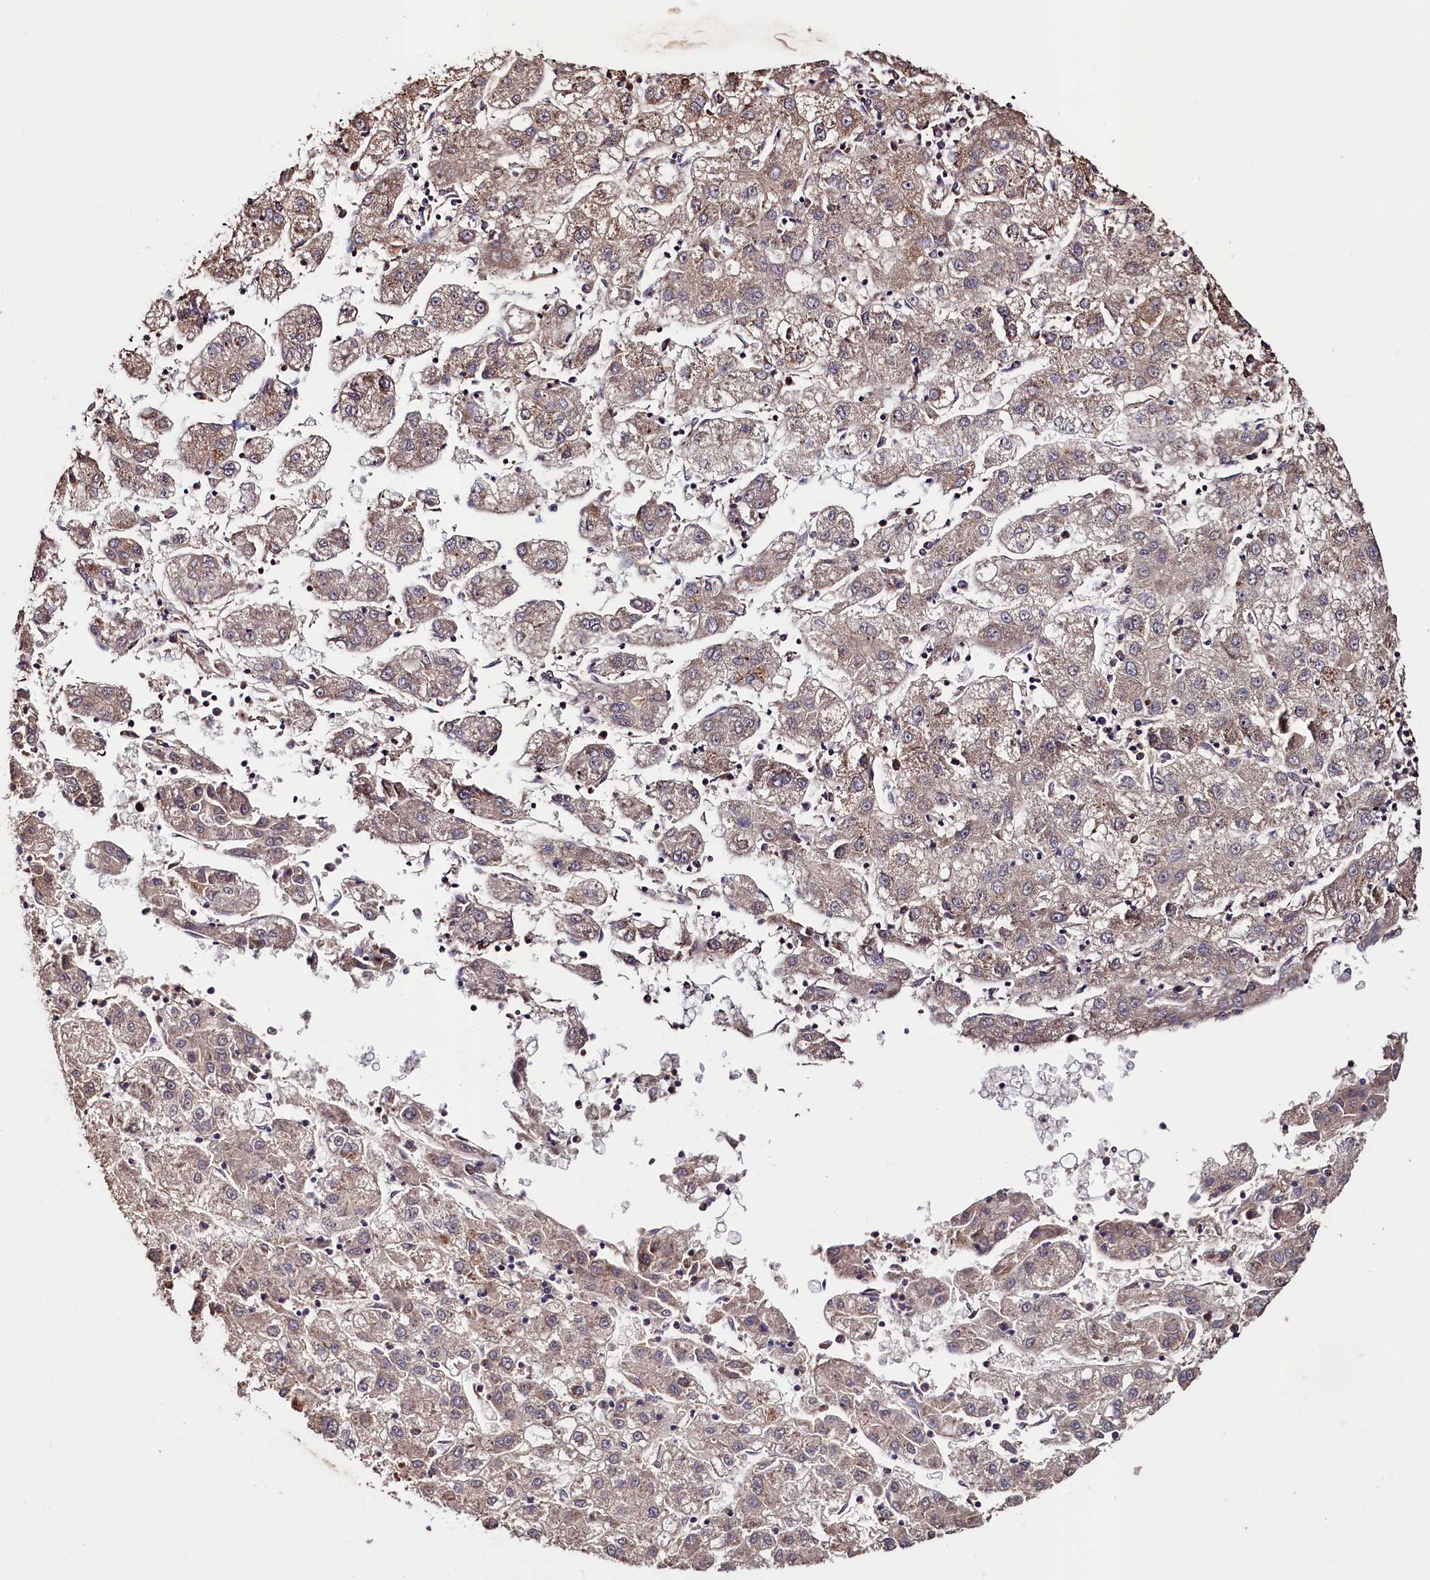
{"staining": {"intensity": "weak", "quantity": "25%-75%", "location": "cytoplasmic/membranous"}, "tissue": "liver cancer", "cell_type": "Tumor cells", "image_type": "cancer", "snomed": [{"axis": "morphology", "description": "Carcinoma, Hepatocellular, NOS"}, {"axis": "topography", "description": "Liver"}], "caption": "Tumor cells demonstrate low levels of weak cytoplasmic/membranous staining in approximately 25%-75% of cells in human liver cancer.", "gene": "RBFA", "patient": {"sex": "male", "age": 72}}